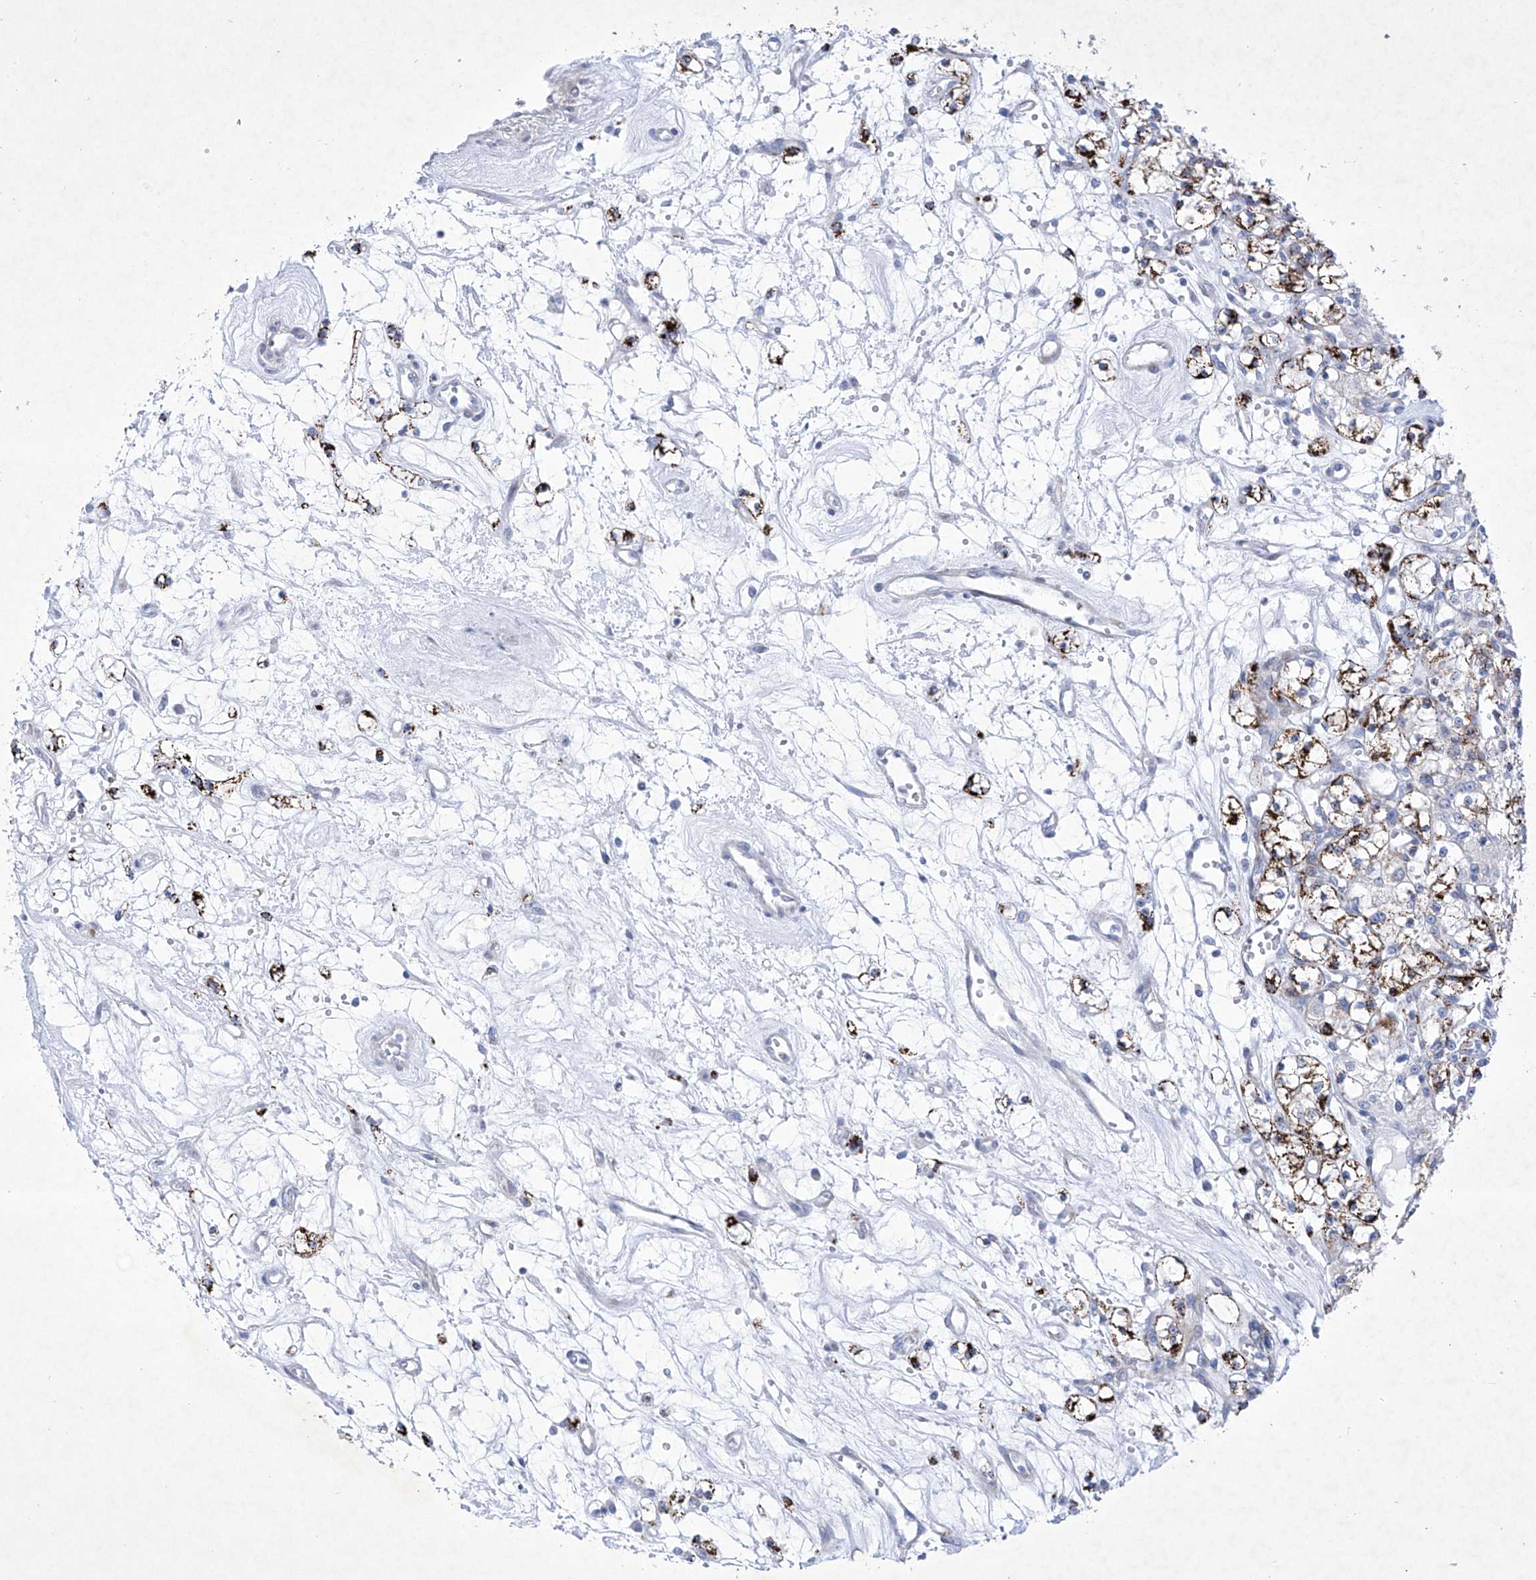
{"staining": {"intensity": "strong", "quantity": "<25%", "location": "cytoplasmic/membranous"}, "tissue": "renal cancer", "cell_type": "Tumor cells", "image_type": "cancer", "snomed": [{"axis": "morphology", "description": "Adenocarcinoma, NOS"}, {"axis": "topography", "description": "Kidney"}], "caption": "Renal adenocarcinoma stained for a protein shows strong cytoplasmic/membranous positivity in tumor cells.", "gene": "C1orf87", "patient": {"sex": "female", "age": 59}}